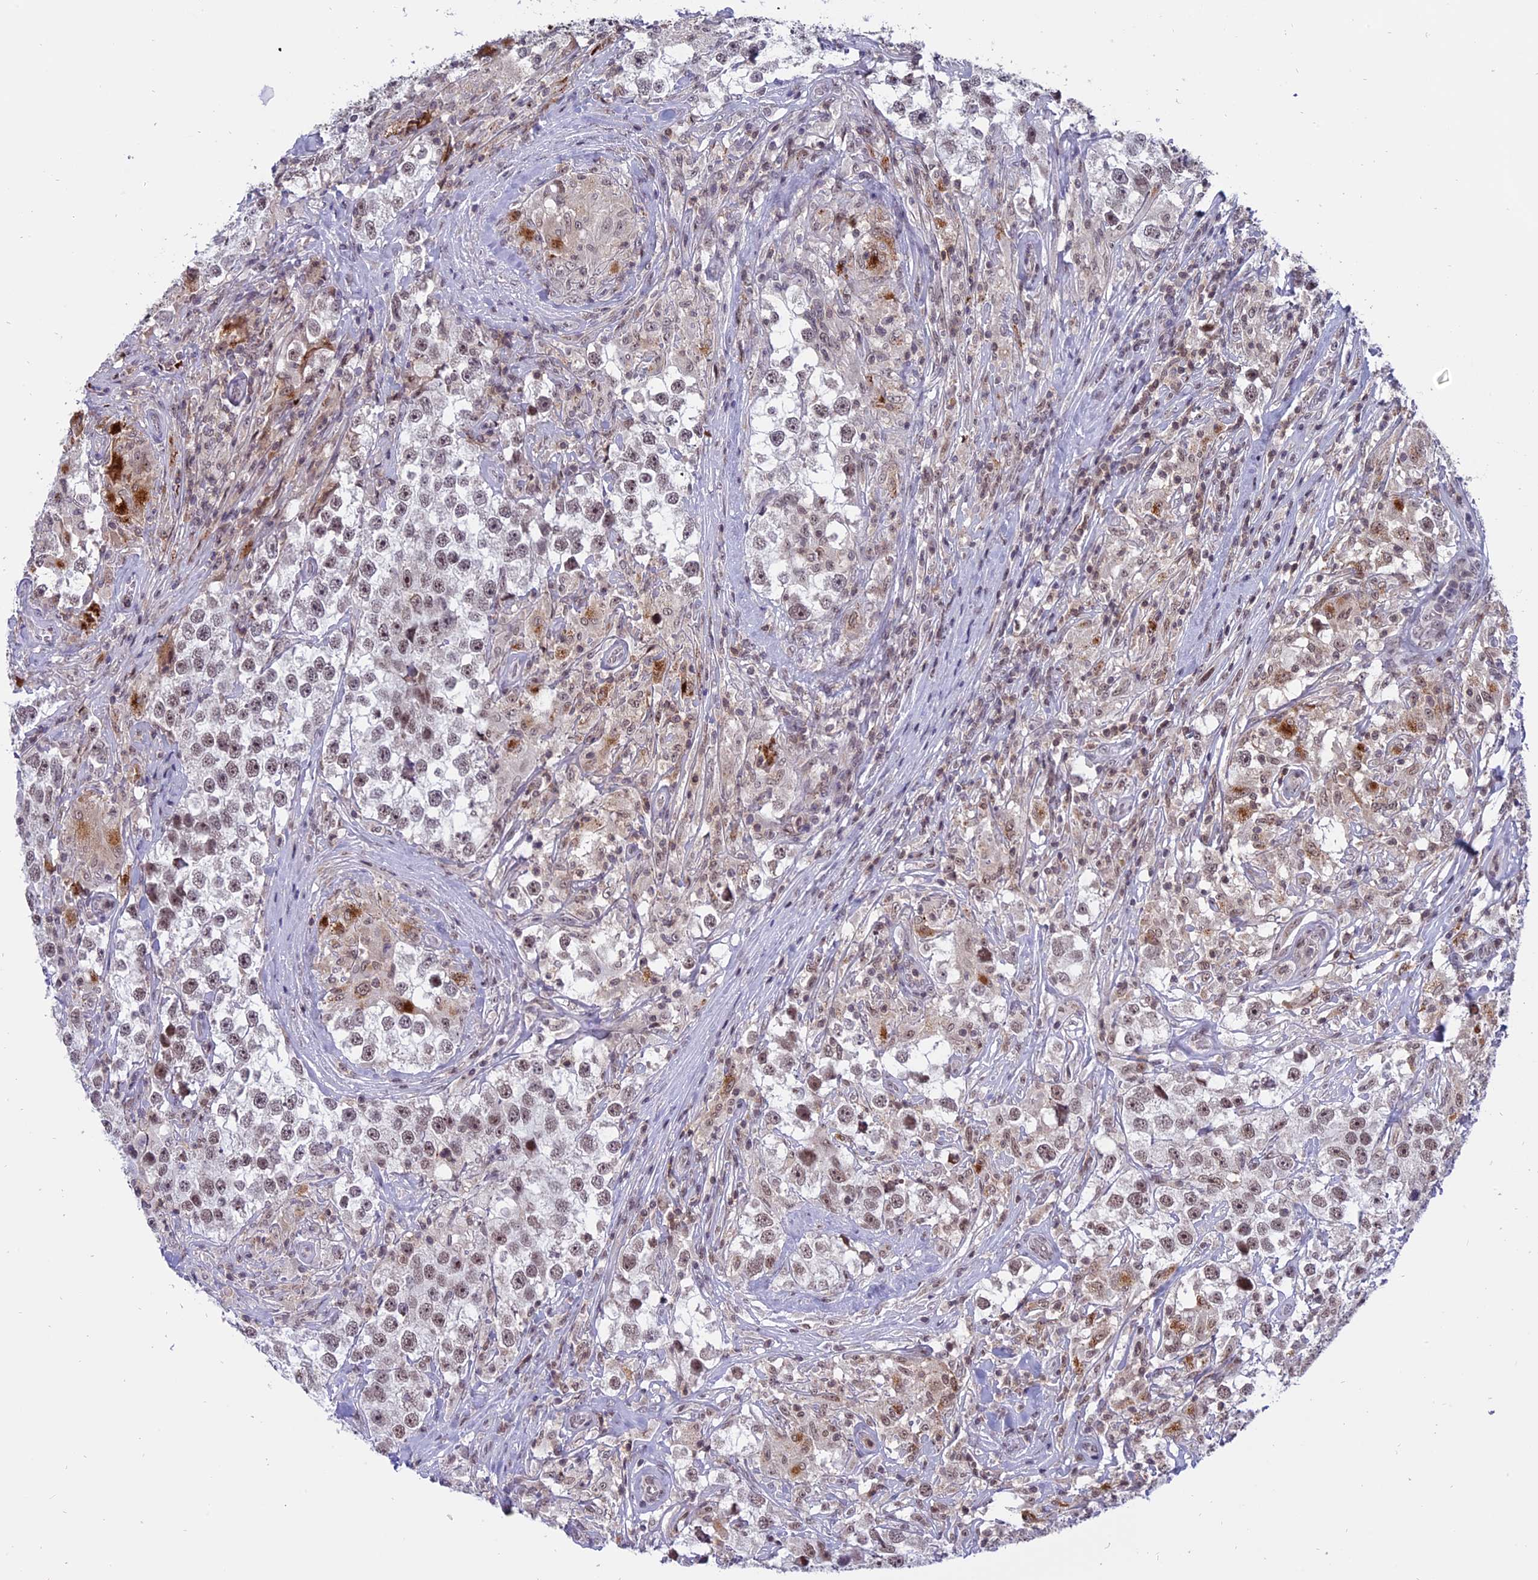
{"staining": {"intensity": "weak", "quantity": ">75%", "location": "nuclear"}, "tissue": "testis cancer", "cell_type": "Tumor cells", "image_type": "cancer", "snomed": [{"axis": "morphology", "description": "Seminoma, NOS"}, {"axis": "topography", "description": "Testis"}], "caption": "Immunohistochemical staining of testis seminoma shows low levels of weak nuclear protein expression in approximately >75% of tumor cells.", "gene": "TADA3", "patient": {"sex": "male", "age": 46}}